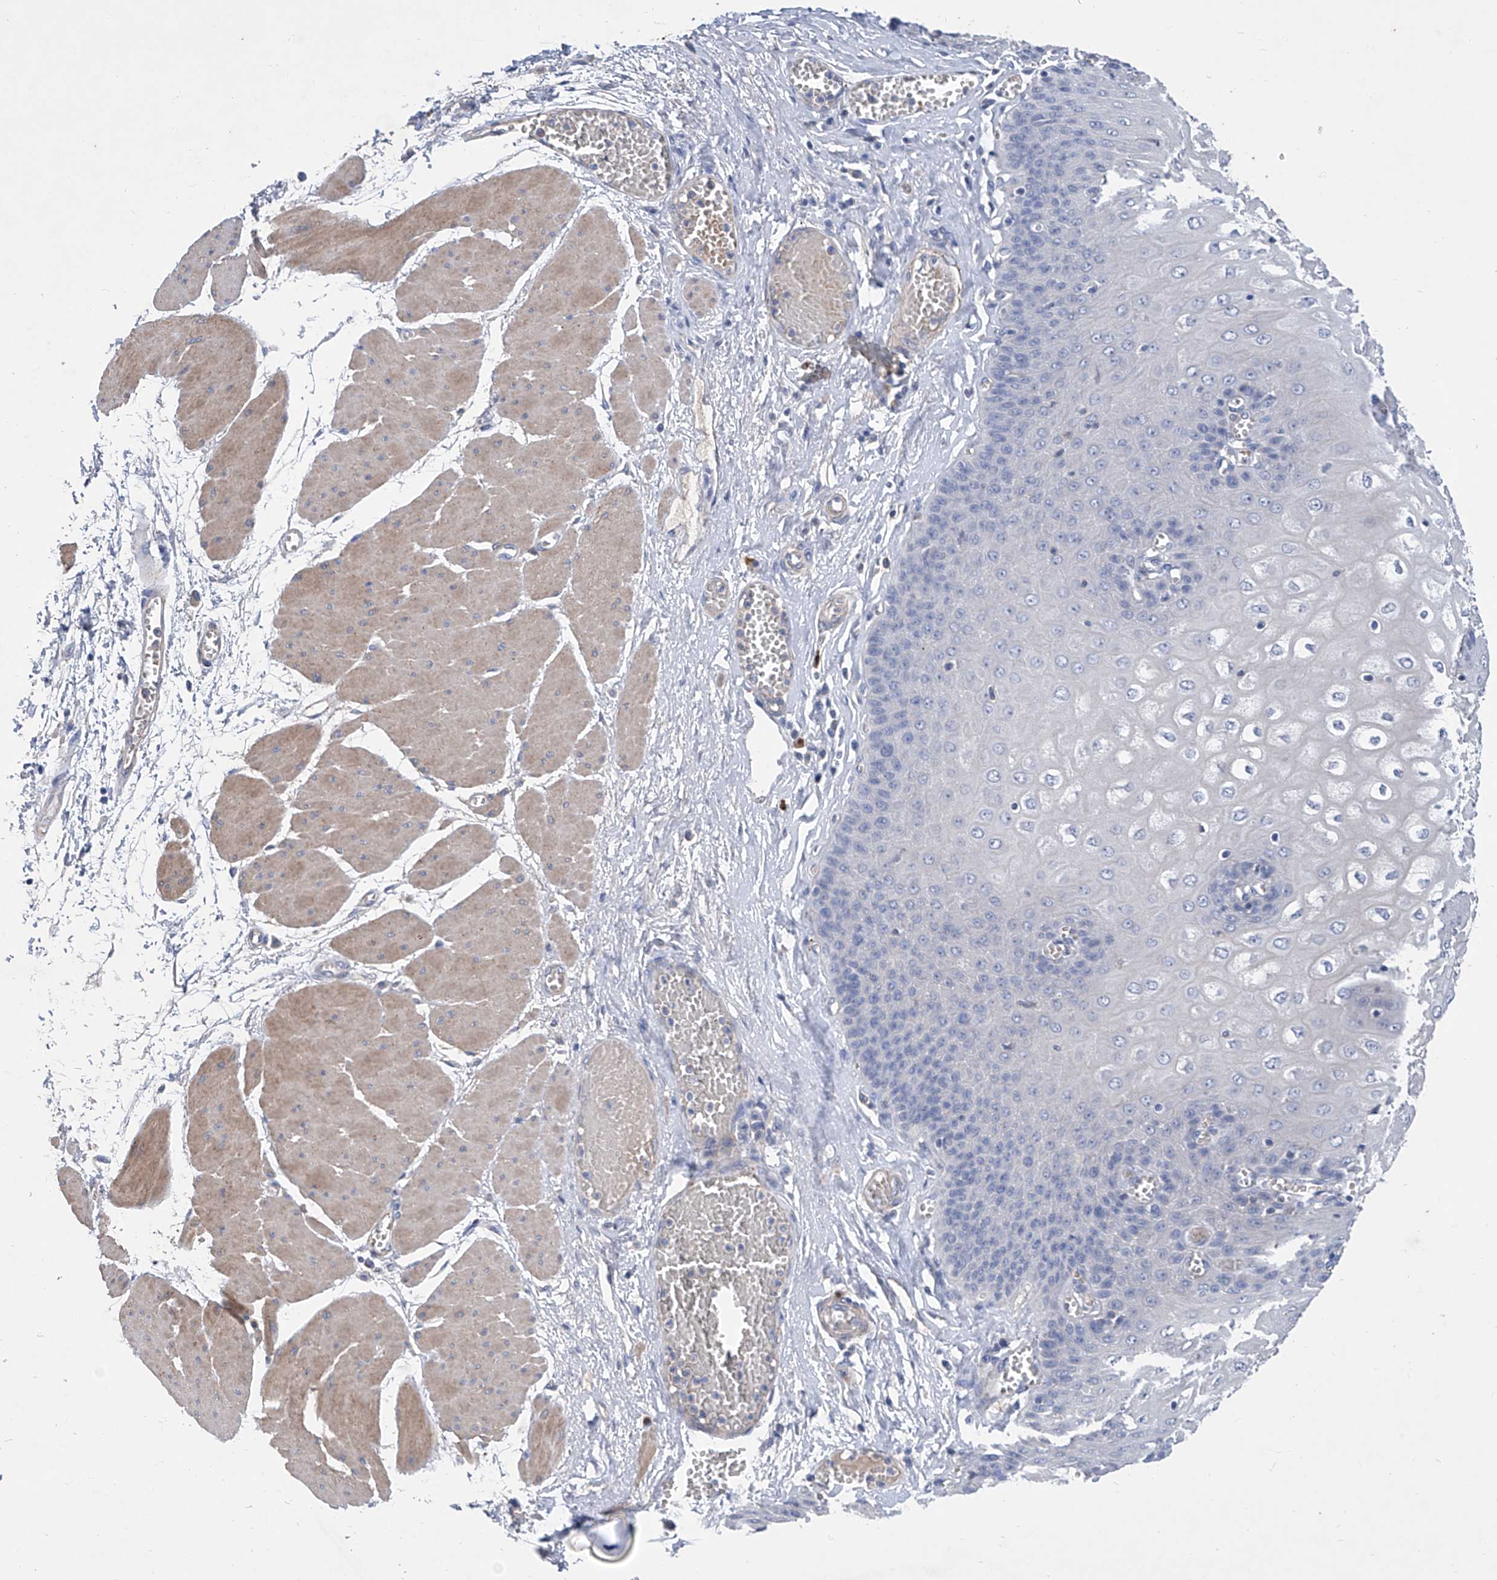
{"staining": {"intensity": "negative", "quantity": "none", "location": "none"}, "tissue": "esophagus", "cell_type": "Squamous epithelial cells", "image_type": "normal", "snomed": [{"axis": "morphology", "description": "Normal tissue, NOS"}, {"axis": "topography", "description": "Esophagus"}], "caption": "Immunohistochemistry image of benign esophagus: esophagus stained with DAB (3,3'-diaminobenzidine) reveals no significant protein positivity in squamous epithelial cells.", "gene": "GPT", "patient": {"sex": "male", "age": 60}}